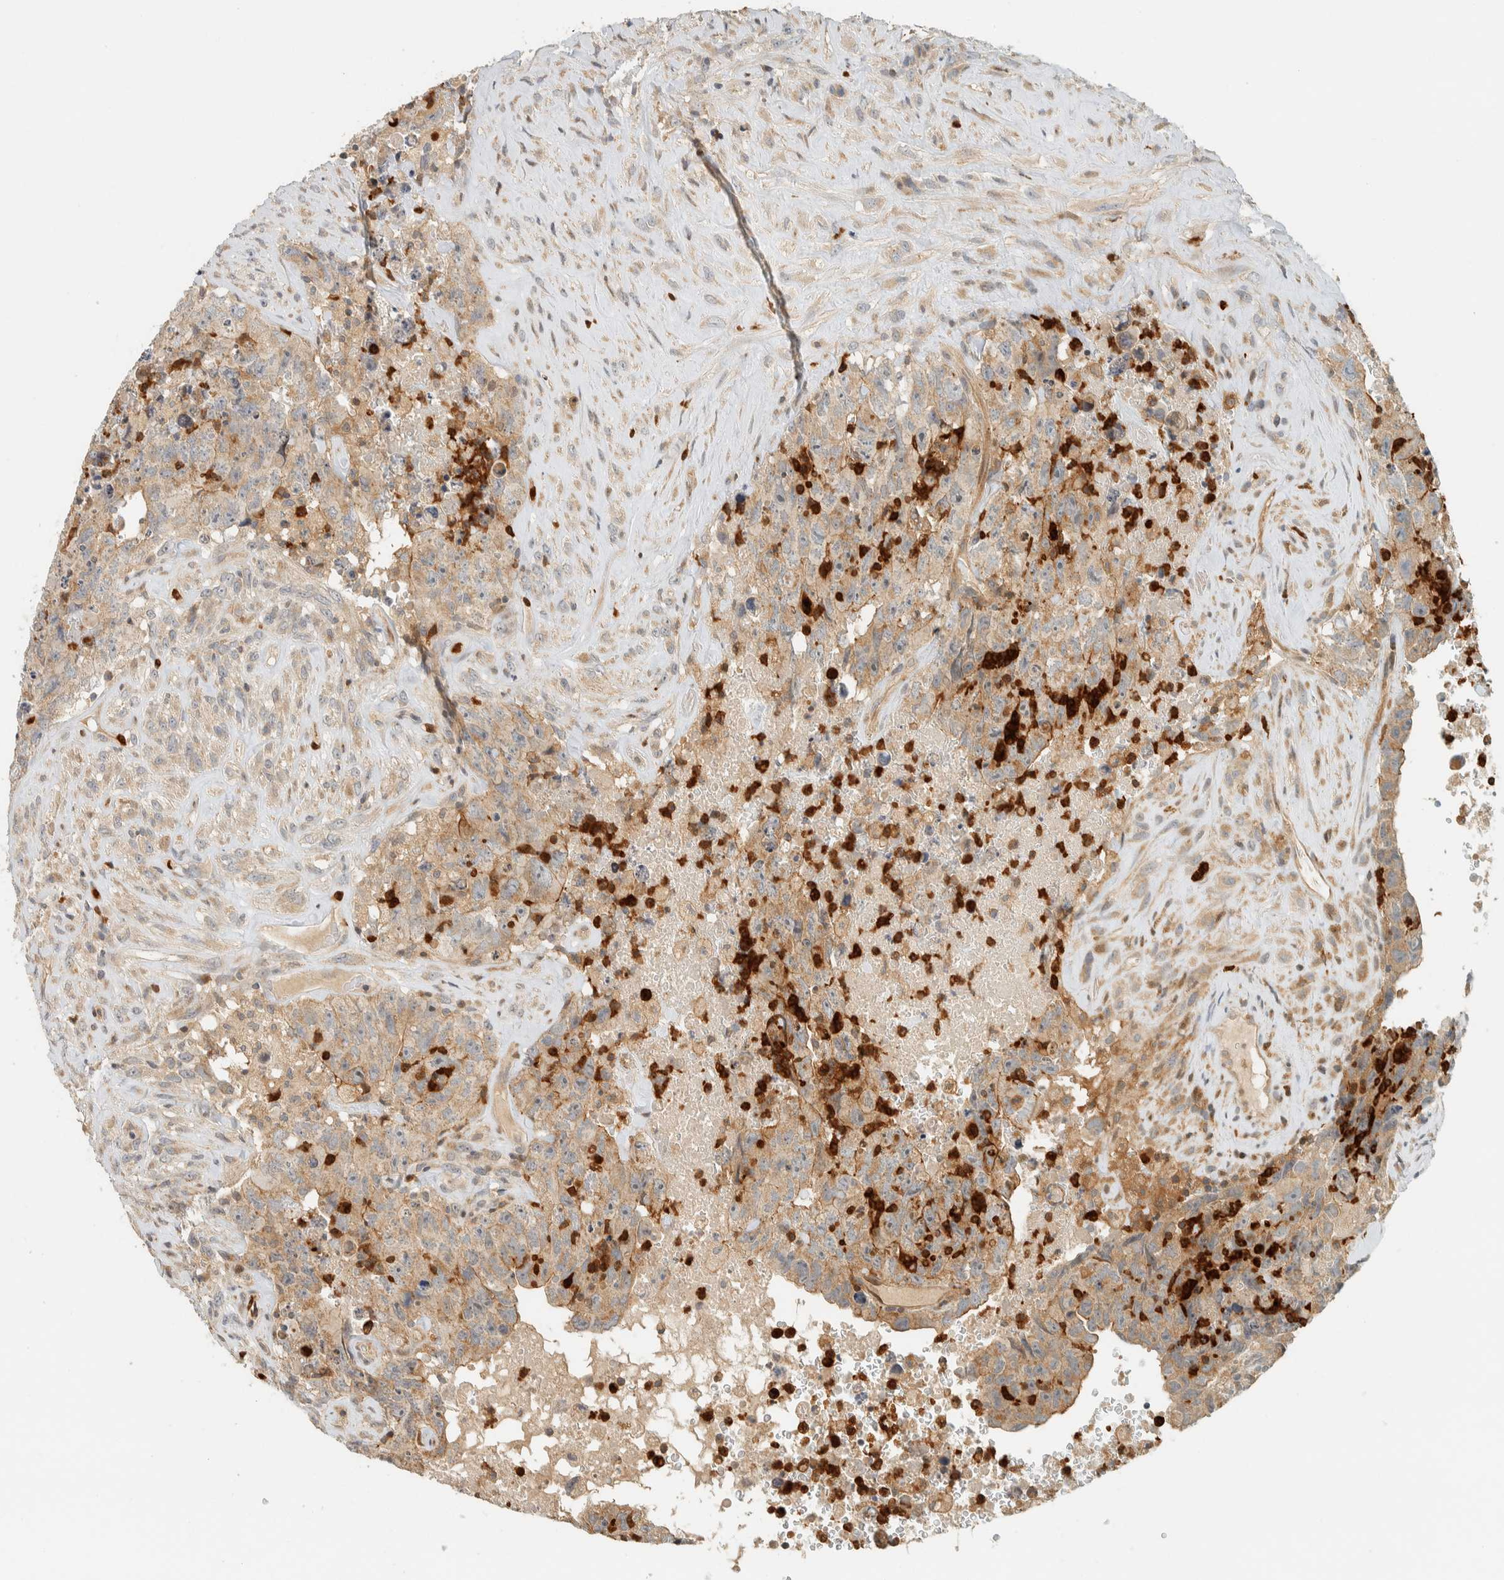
{"staining": {"intensity": "weak", "quantity": "25%-75%", "location": "cytoplasmic/membranous"}, "tissue": "testis cancer", "cell_type": "Tumor cells", "image_type": "cancer", "snomed": [{"axis": "morphology", "description": "Carcinoma, Embryonal, NOS"}, {"axis": "topography", "description": "Testis"}], "caption": "Immunohistochemical staining of testis embryonal carcinoma demonstrates weak cytoplasmic/membranous protein expression in approximately 25%-75% of tumor cells. (IHC, brightfield microscopy, high magnification).", "gene": "CCDC171", "patient": {"sex": "male", "age": 32}}